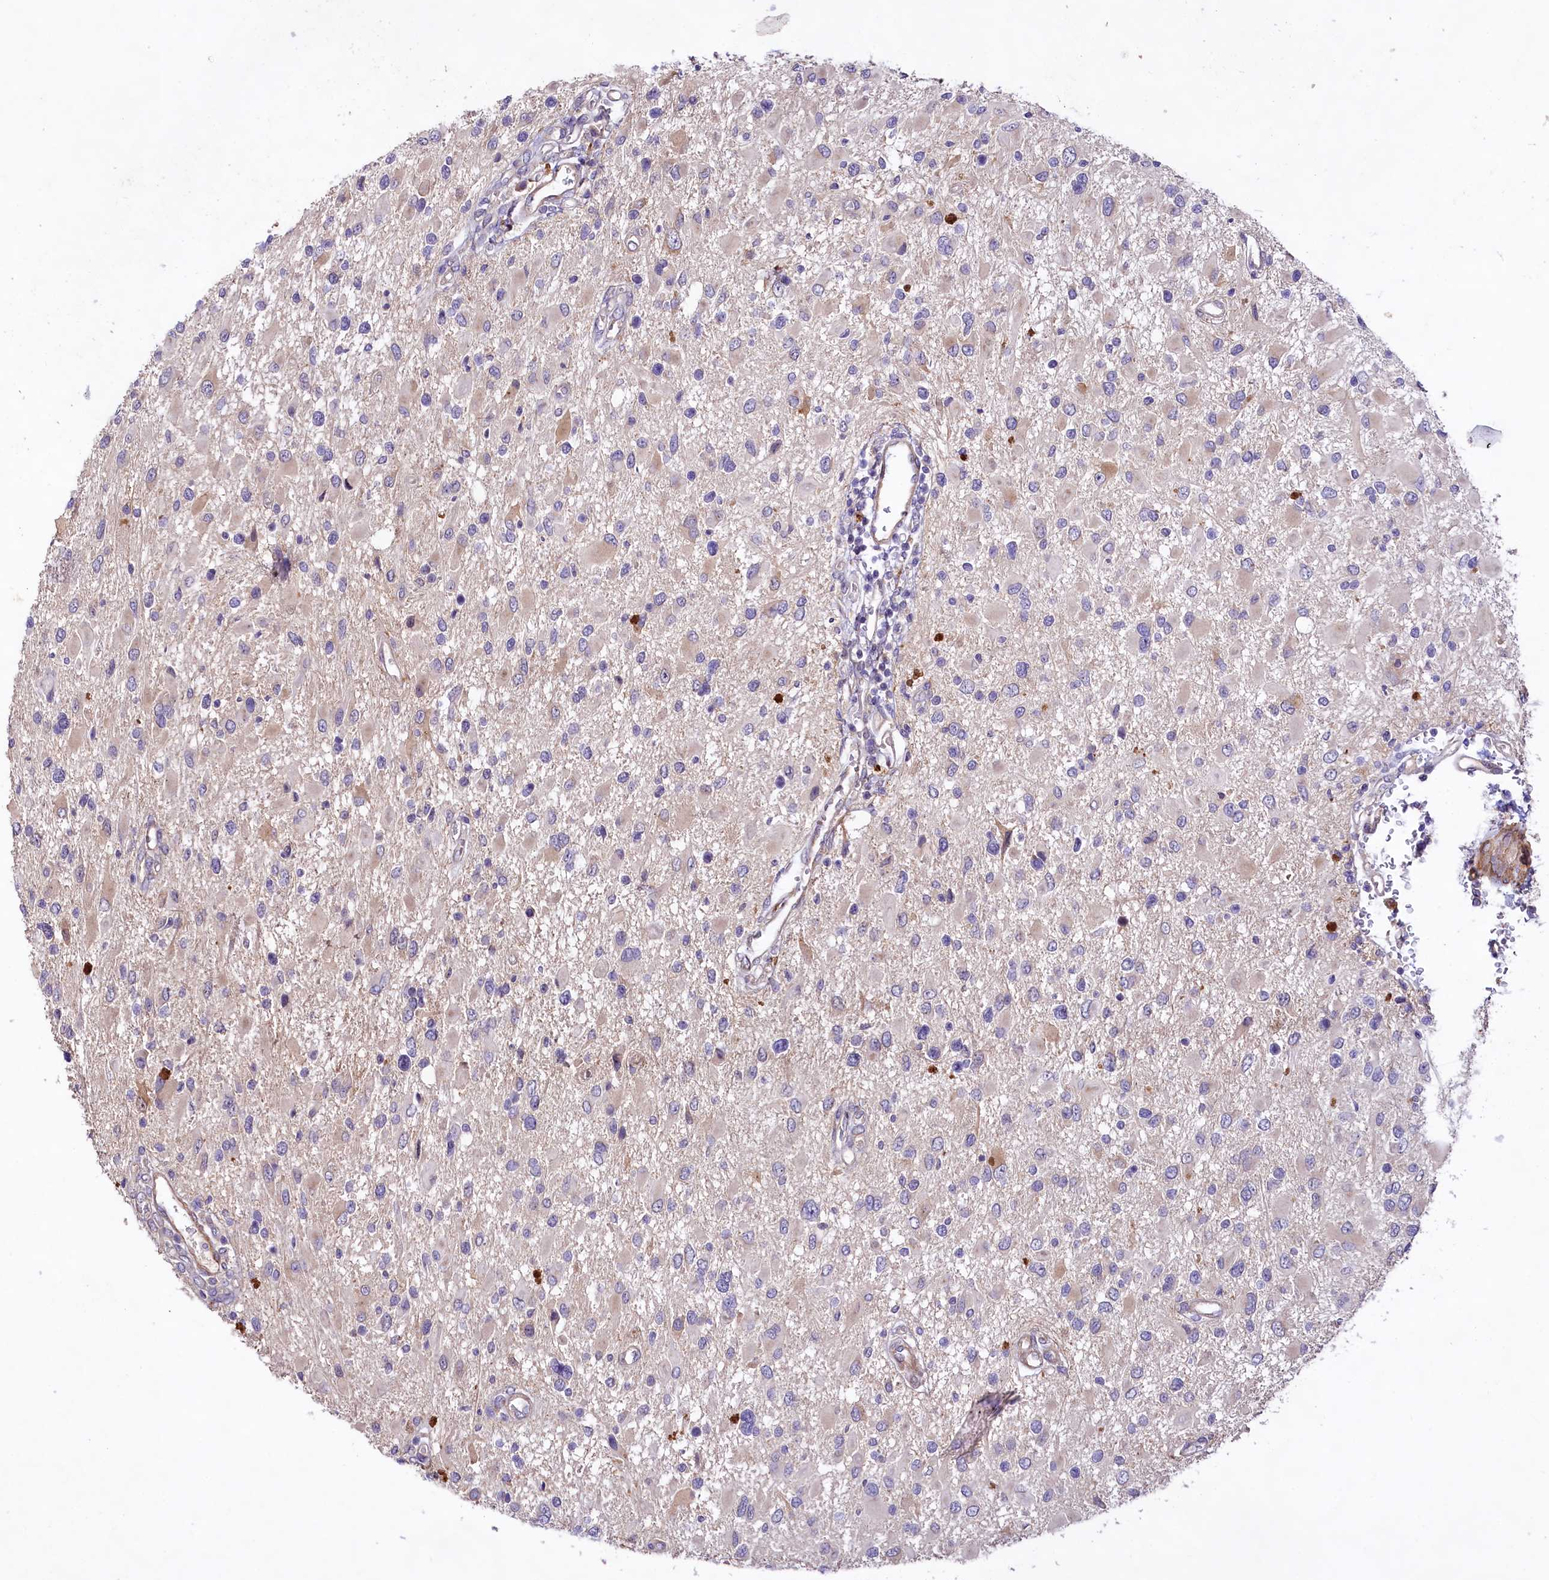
{"staining": {"intensity": "negative", "quantity": "none", "location": "none"}, "tissue": "glioma", "cell_type": "Tumor cells", "image_type": "cancer", "snomed": [{"axis": "morphology", "description": "Glioma, malignant, High grade"}, {"axis": "topography", "description": "Brain"}], "caption": "A high-resolution photomicrograph shows IHC staining of malignant glioma (high-grade), which demonstrates no significant expression in tumor cells. (Brightfield microscopy of DAB (3,3'-diaminobenzidine) IHC at high magnification).", "gene": "VPS11", "patient": {"sex": "male", "age": 53}}